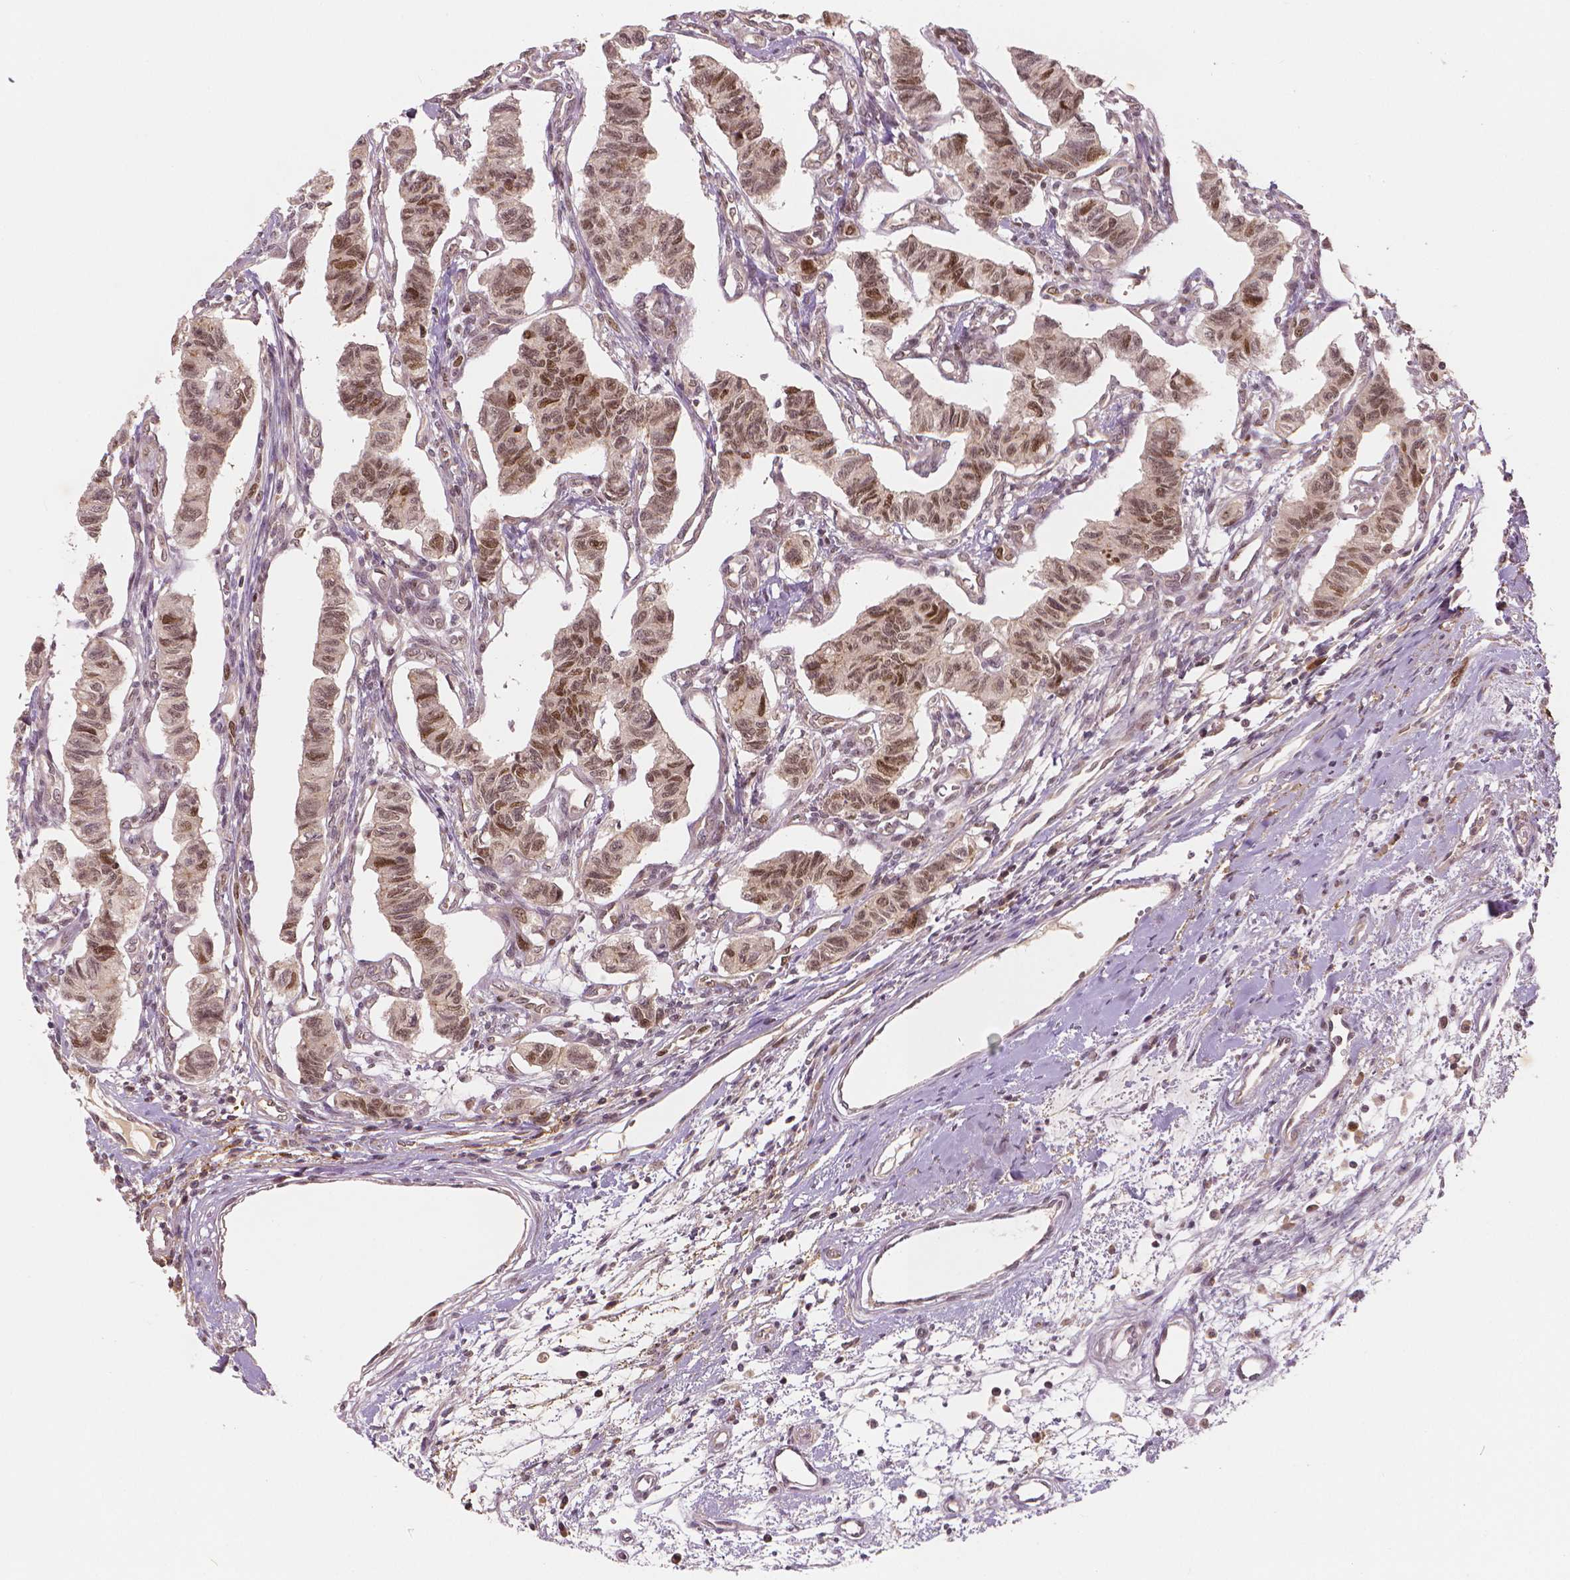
{"staining": {"intensity": "moderate", "quantity": "25%-75%", "location": "nuclear"}, "tissue": "carcinoid", "cell_type": "Tumor cells", "image_type": "cancer", "snomed": [{"axis": "morphology", "description": "Carcinoid, malignant, NOS"}, {"axis": "topography", "description": "Kidney"}], "caption": "DAB (3,3'-diaminobenzidine) immunohistochemical staining of carcinoid shows moderate nuclear protein expression in about 25%-75% of tumor cells.", "gene": "NSD2", "patient": {"sex": "female", "age": 41}}